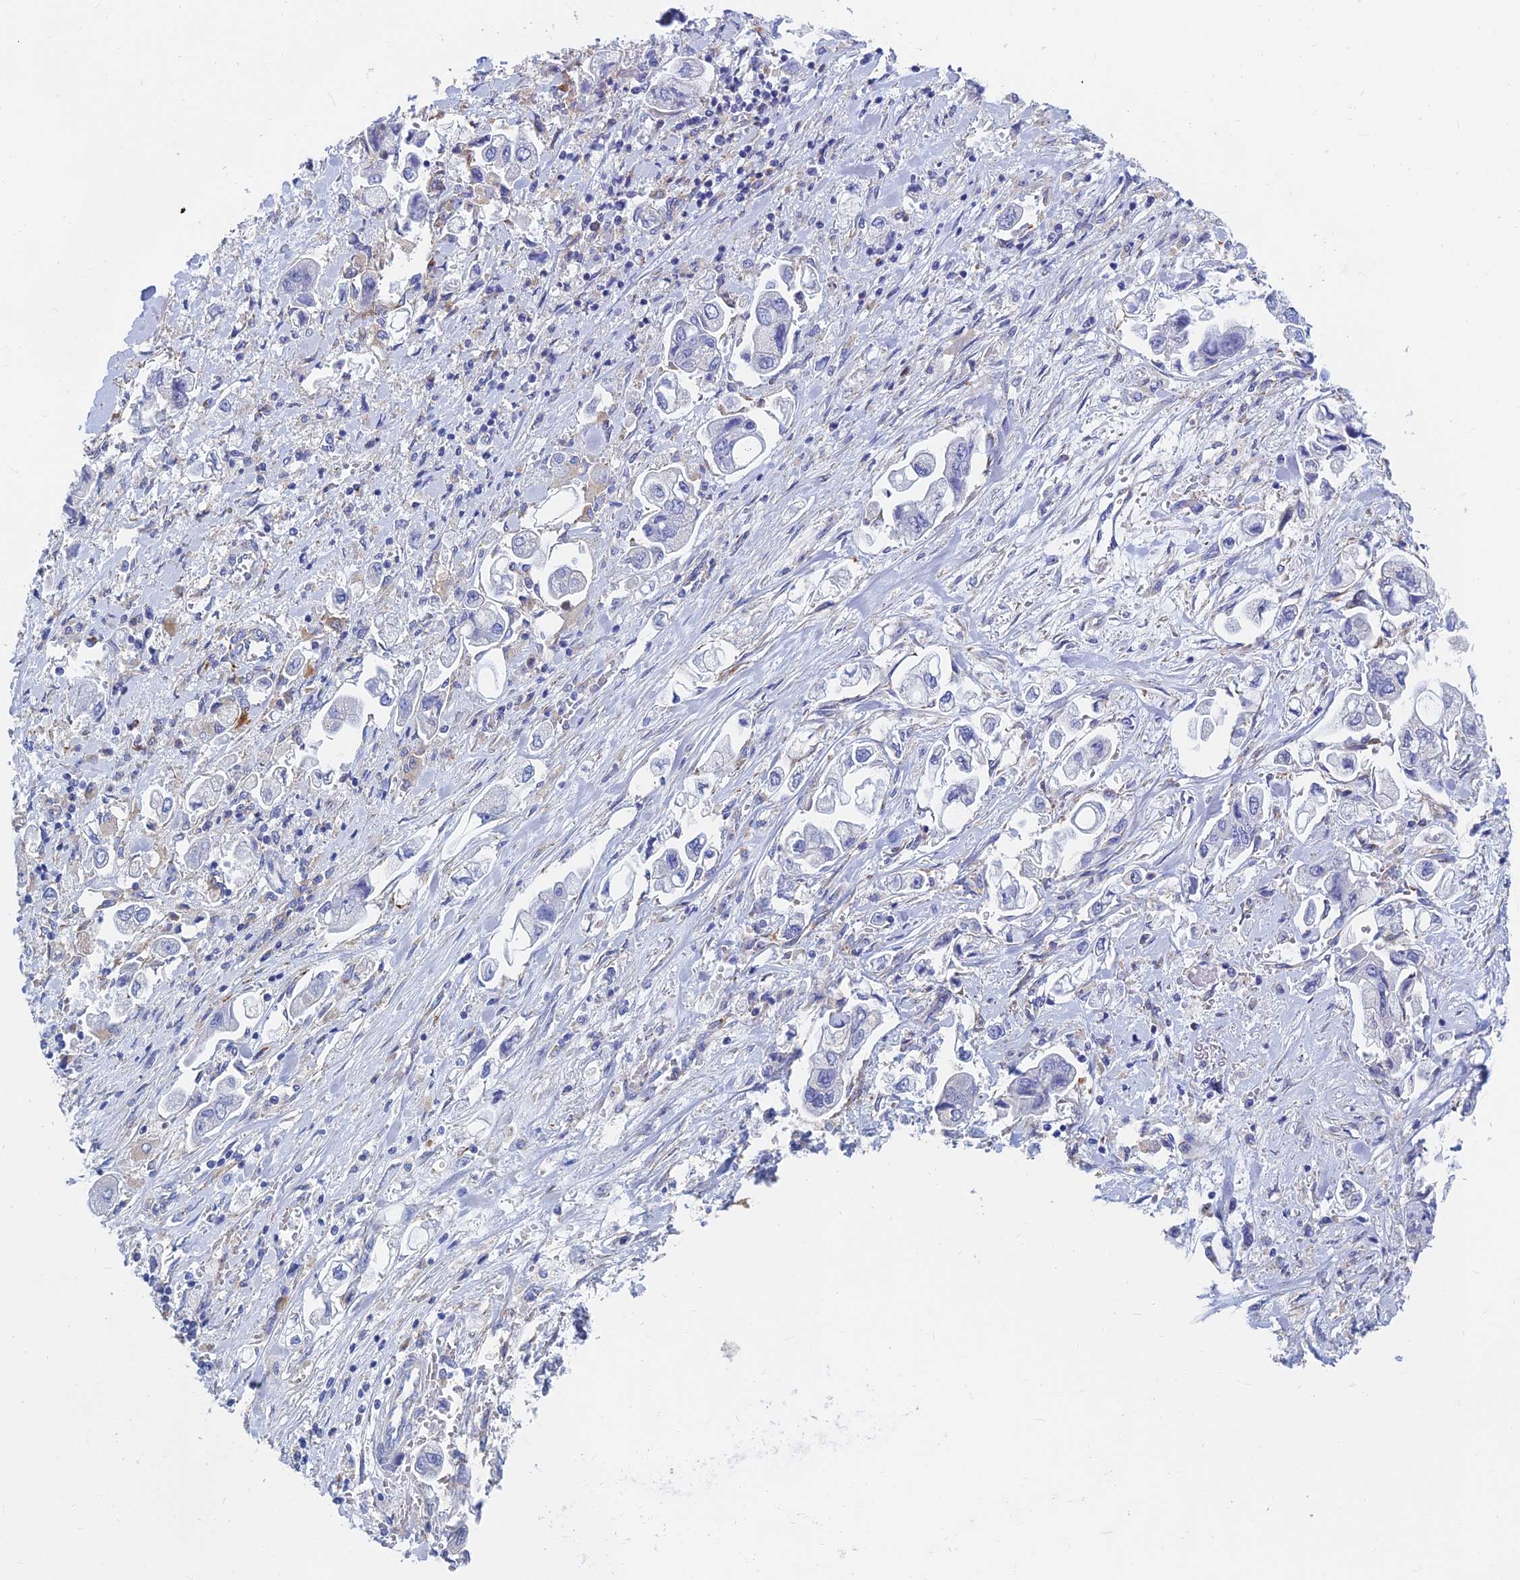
{"staining": {"intensity": "negative", "quantity": "none", "location": "none"}, "tissue": "stomach cancer", "cell_type": "Tumor cells", "image_type": "cancer", "snomed": [{"axis": "morphology", "description": "Adenocarcinoma, NOS"}, {"axis": "topography", "description": "Stomach"}], "caption": "High magnification brightfield microscopy of stomach cancer (adenocarcinoma) stained with DAB (brown) and counterstained with hematoxylin (blue): tumor cells show no significant staining.", "gene": "SPNS1", "patient": {"sex": "male", "age": 62}}